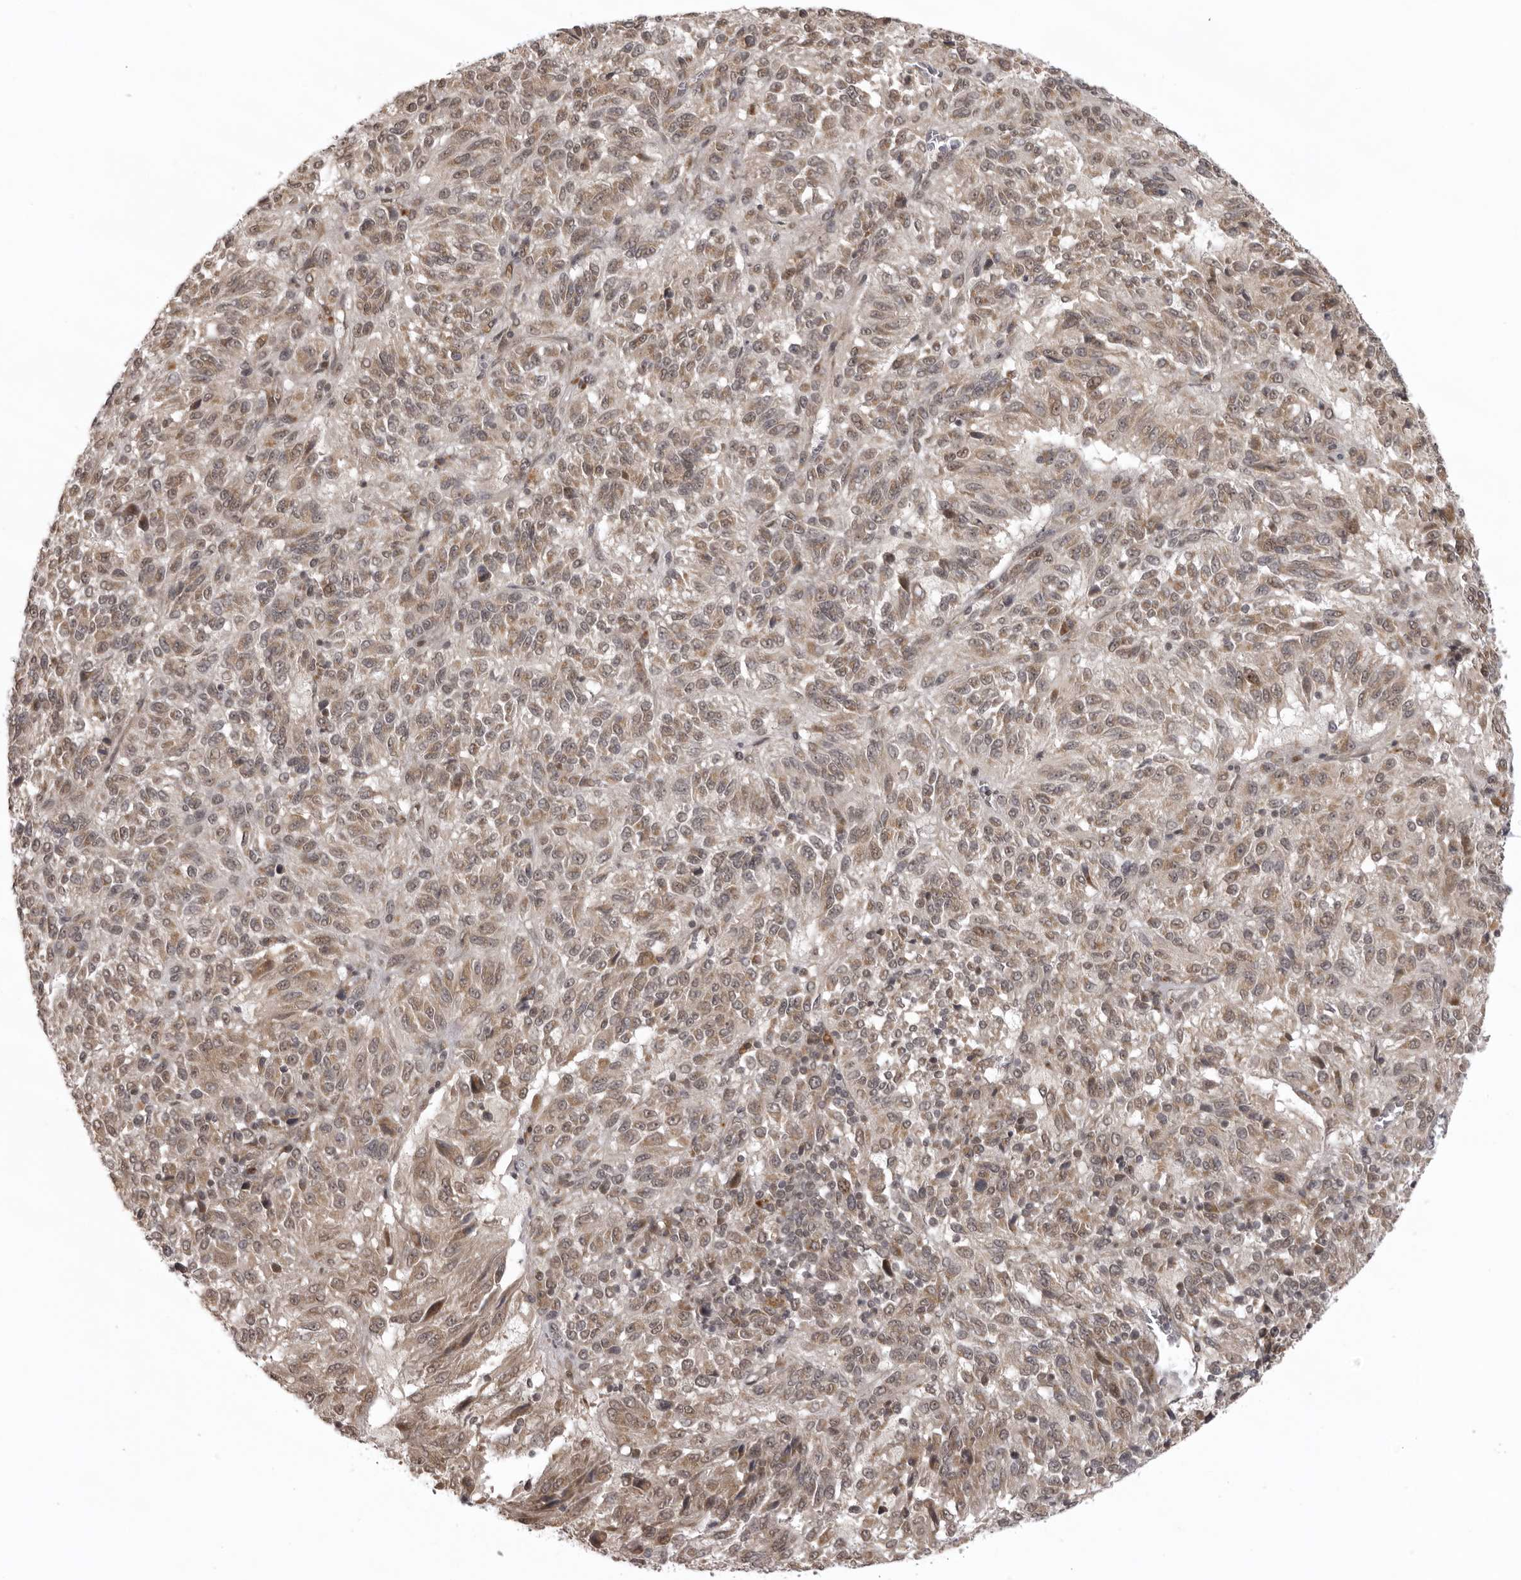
{"staining": {"intensity": "moderate", "quantity": "<25%", "location": "cytoplasmic/membranous,nuclear"}, "tissue": "melanoma", "cell_type": "Tumor cells", "image_type": "cancer", "snomed": [{"axis": "morphology", "description": "Malignant melanoma, Metastatic site"}, {"axis": "topography", "description": "Lung"}], "caption": "High-power microscopy captured an IHC photomicrograph of melanoma, revealing moderate cytoplasmic/membranous and nuclear positivity in approximately <25% of tumor cells.", "gene": "C1orf109", "patient": {"sex": "male", "age": 64}}